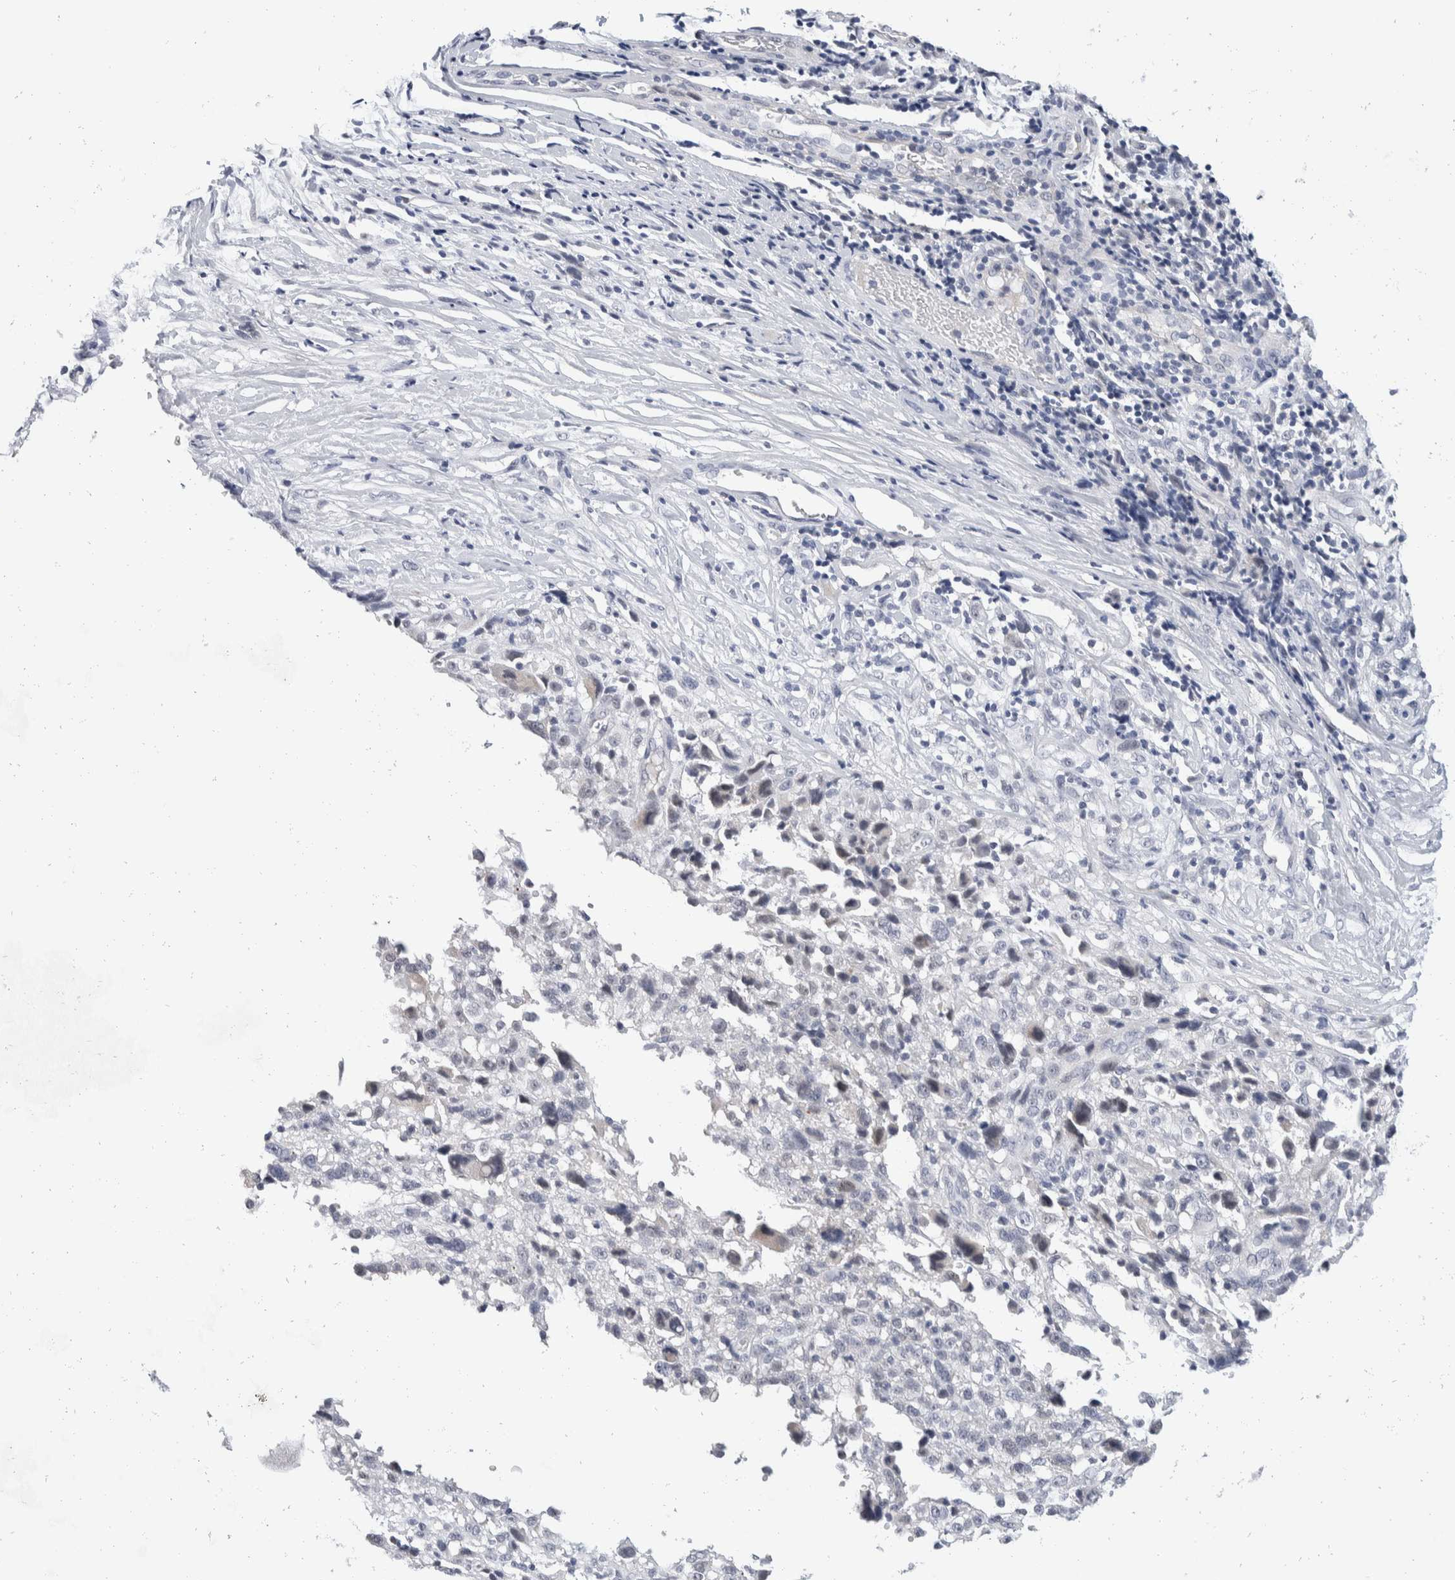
{"staining": {"intensity": "negative", "quantity": "none", "location": "none"}, "tissue": "melanoma", "cell_type": "Tumor cells", "image_type": "cancer", "snomed": [{"axis": "morphology", "description": "Malignant melanoma, NOS"}, {"axis": "topography", "description": "Skin"}], "caption": "Immunohistochemistry (IHC) of human malignant melanoma reveals no staining in tumor cells. (DAB immunohistochemistry with hematoxylin counter stain).", "gene": "CATSPERD", "patient": {"sex": "female", "age": 55}}